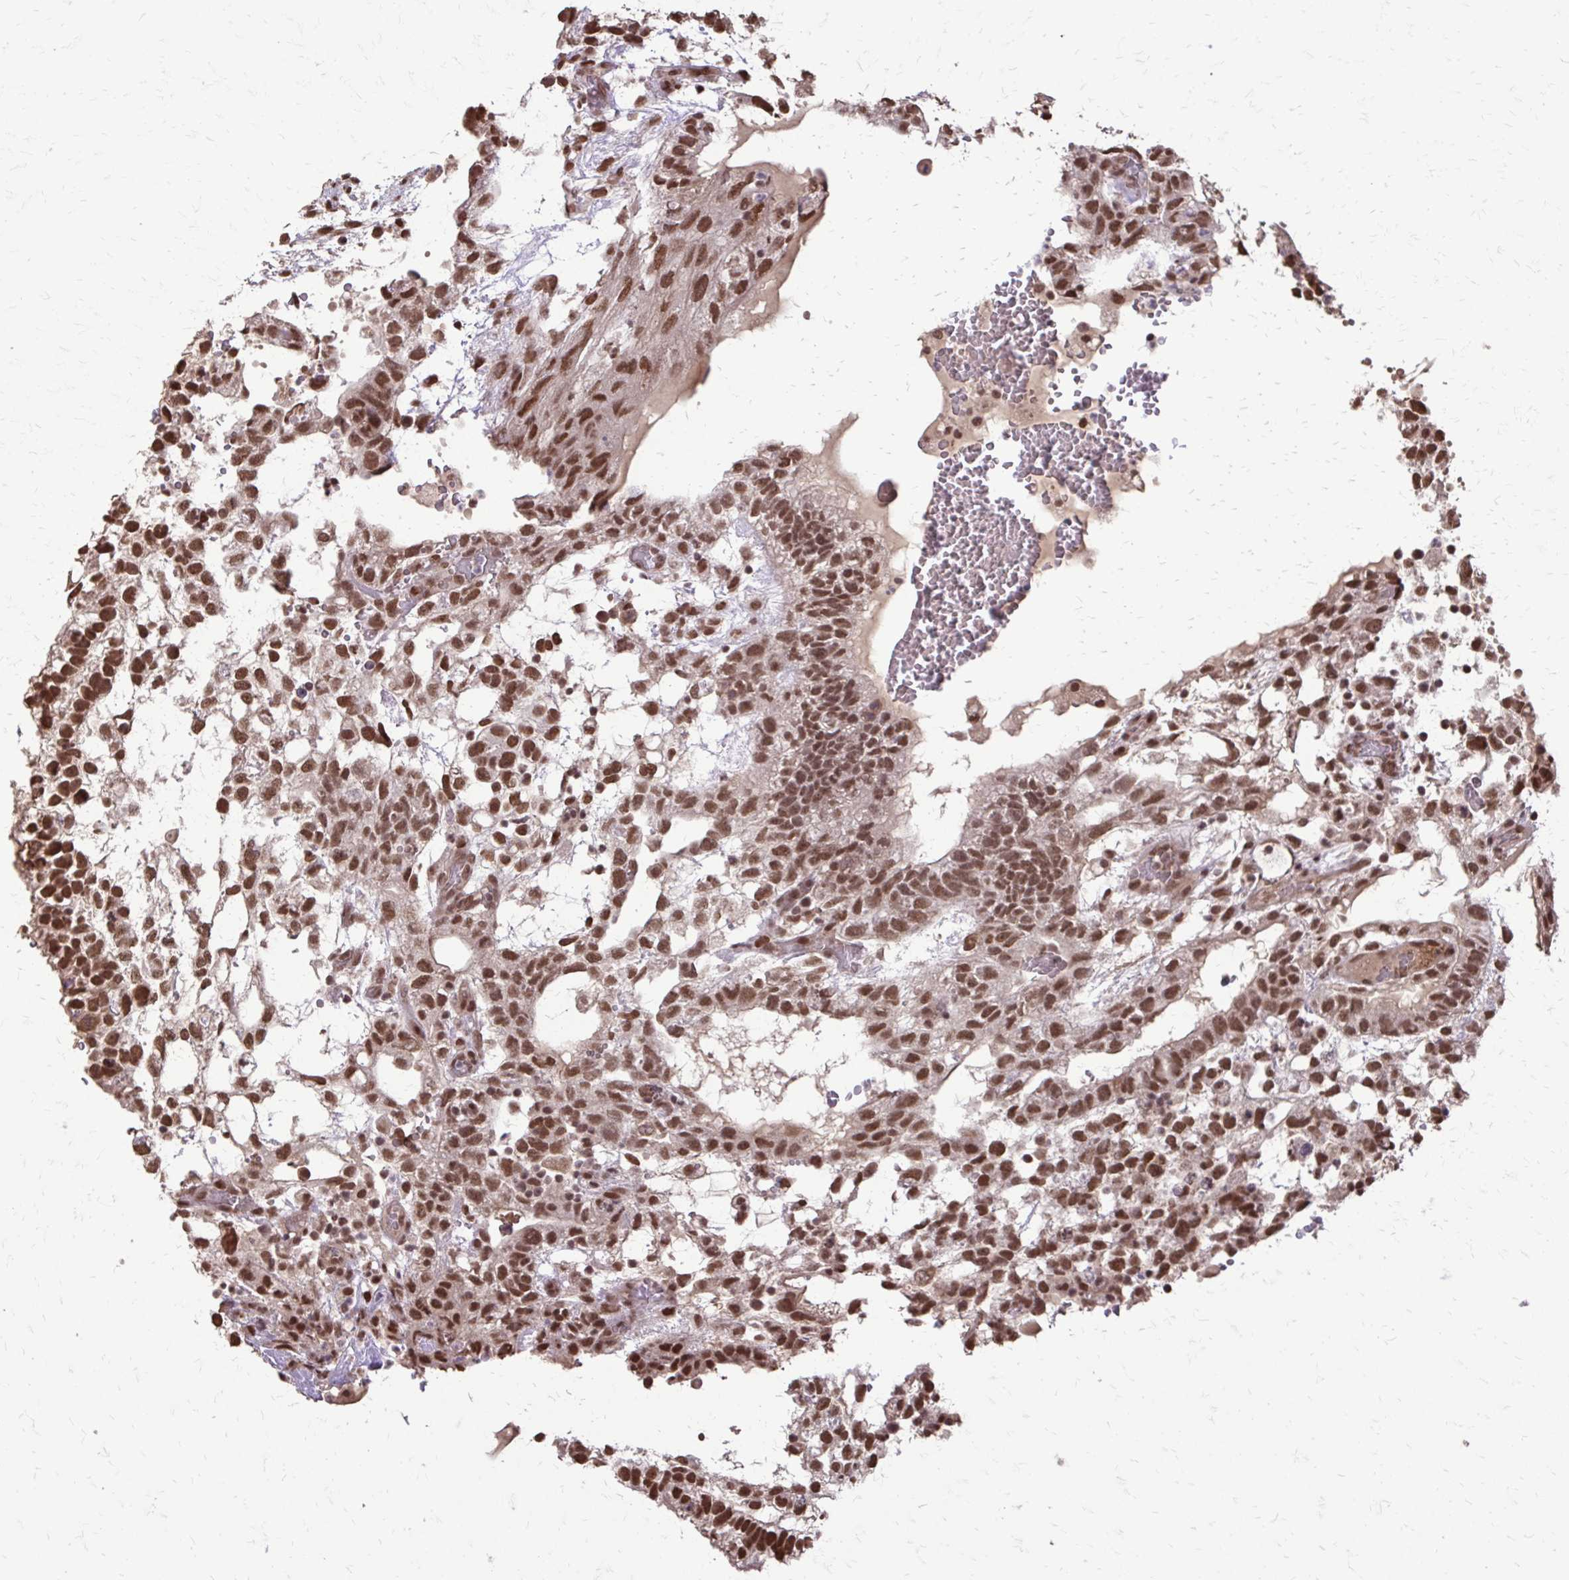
{"staining": {"intensity": "moderate", "quantity": ">75%", "location": "nuclear"}, "tissue": "testis cancer", "cell_type": "Tumor cells", "image_type": "cancer", "snomed": [{"axis": "morphology", "description": "Normal tissue, NOS"}, {"axis": "morphology", "description": "Carcinoma, Embryonal, NOS"}, {"axis": "topography", "description": "Testis"}], "caption": "Immunohistochemistry micrograph of embryonal carcinoma (testis) stained for a protein (brown), which shows medium levels of moderate nuclear expression in approximately >75% of tumor cells.", "gene": "SS18", "patient": {"sex": "male", "age": 32}}